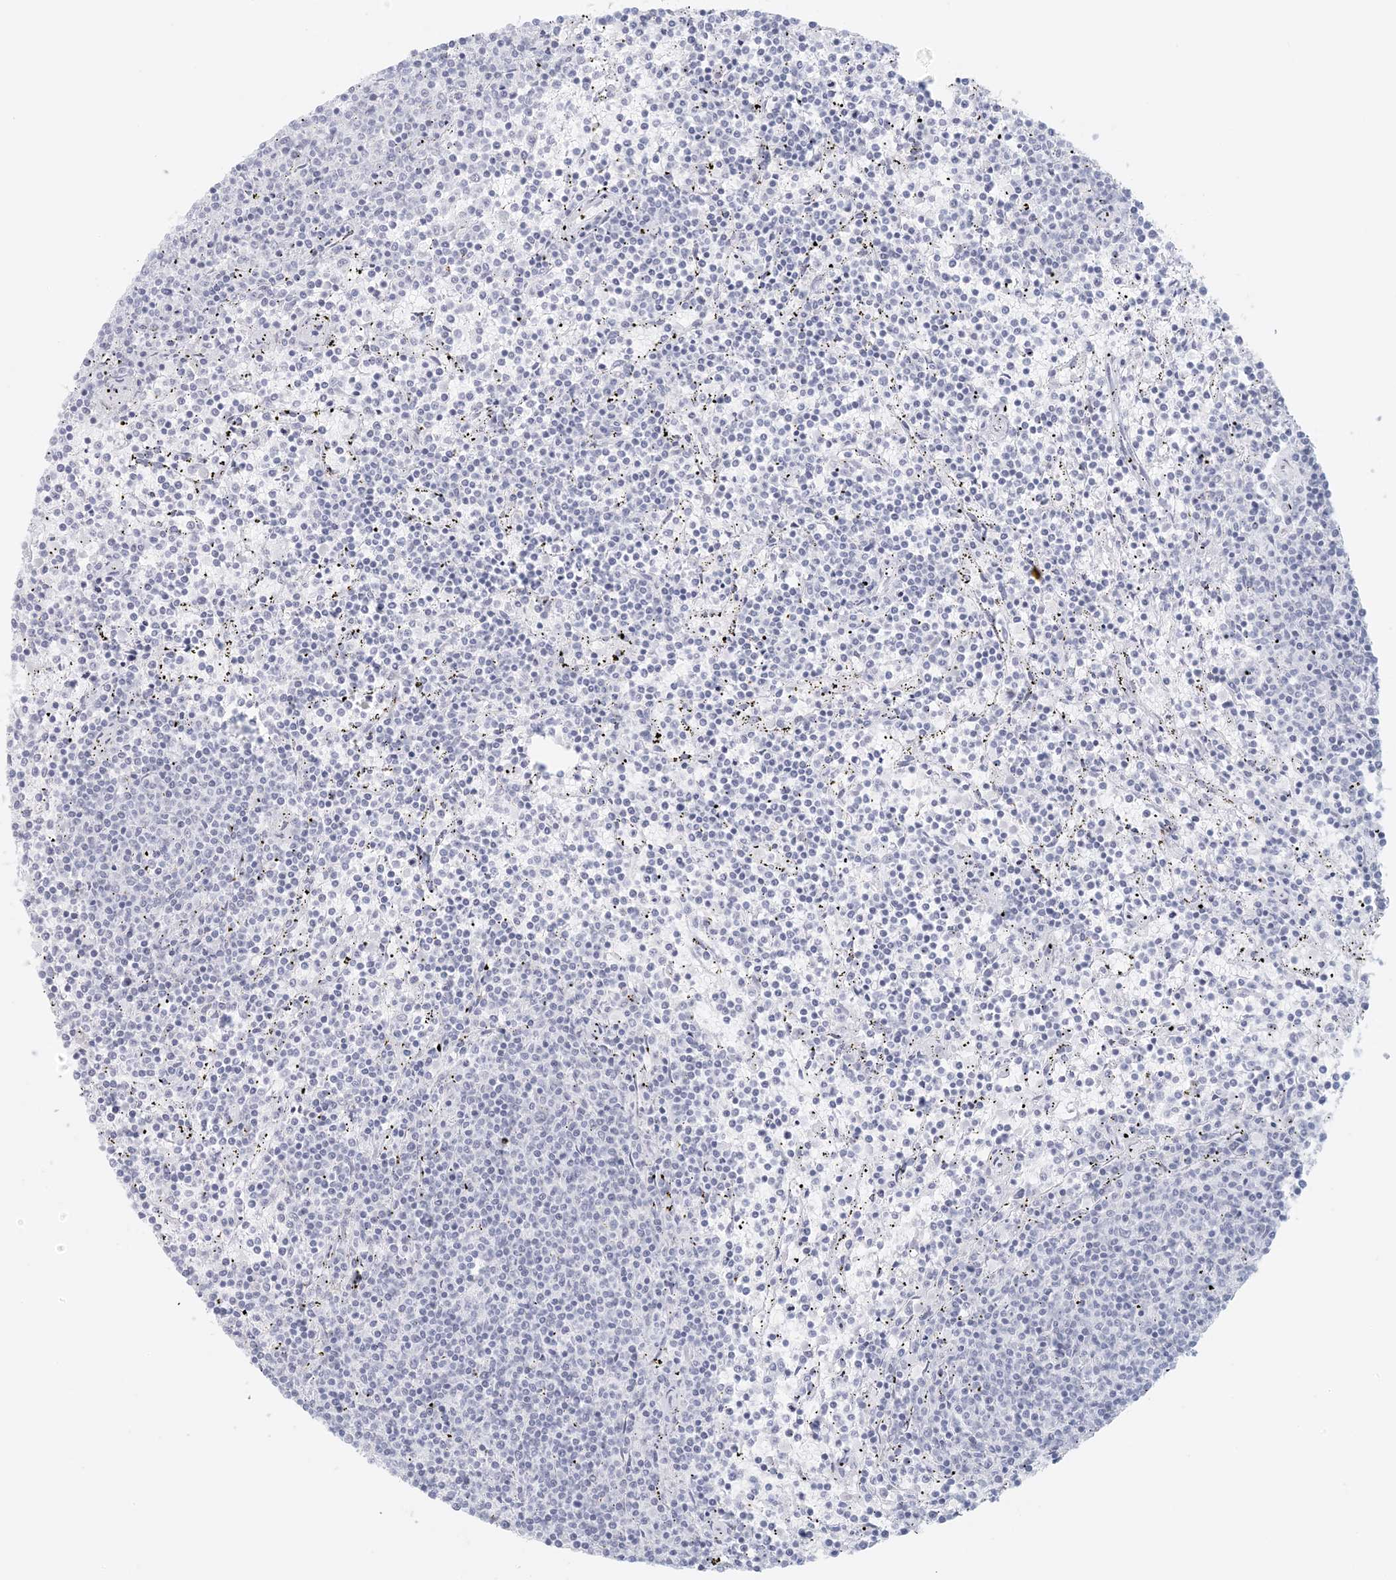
{"staining": {"intensity": "negative", "quantity": "none", "location": "none"}, "tissue": "lymphoma", "cell_type": "Tumor cells", "image_type": "cancer", "snomed": [{"axis": "morphology", "description": "Malignant lymphoma, non-Hodgkin's type, Low grade"}, {"axis": "topography", "description": "Spleen"}], "caption": "This is a photomicrograph of IHC staining of lymphoma, which shows no staining in tumor cells.", "gene": "LIPT1", "patient": {"sex": "female", "age": 50}}